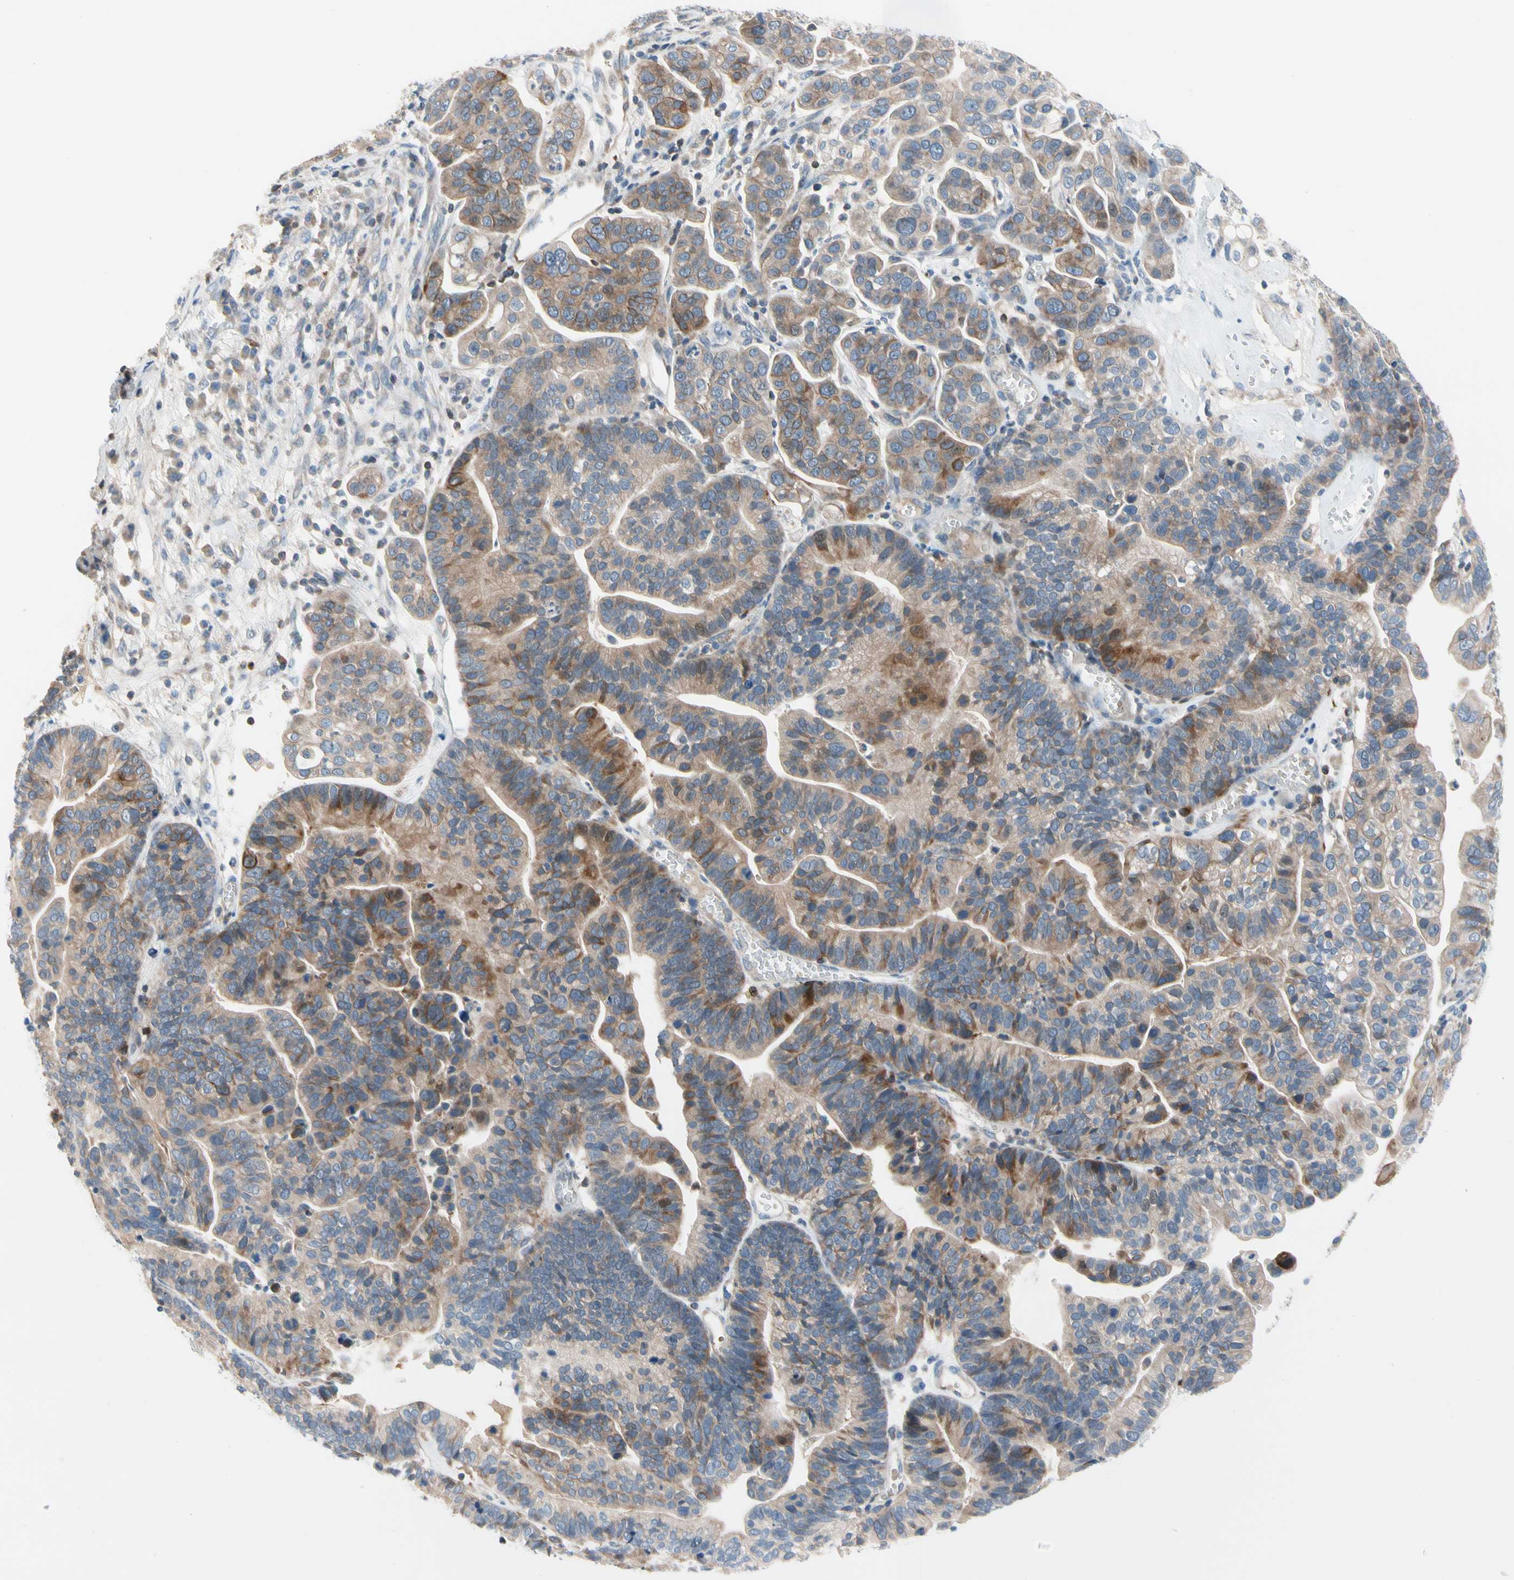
{"staining": {"intensity": "weak", "quantity": "25%-75%", "location": "cytoplasmic/membranous"}, "tissue": "ovarian cancer", "cell_type": "Tumor cells", "image_type": "cancer", "snomed": [{"axis": "morphology", "description": "Cystadenocarcinoma, serous, NOS"}, {"axis": "topography", "description": "Ovary"}], "caption": "Protein staining exhibits weak cytoplasmic/membranous positivity in approximately 25%-75% of tumor cells in ovarian cancer (serous cystadenocarcinoma).", "gene": "MAP3K3", "patient": {"sex": "female", "age": 56}}